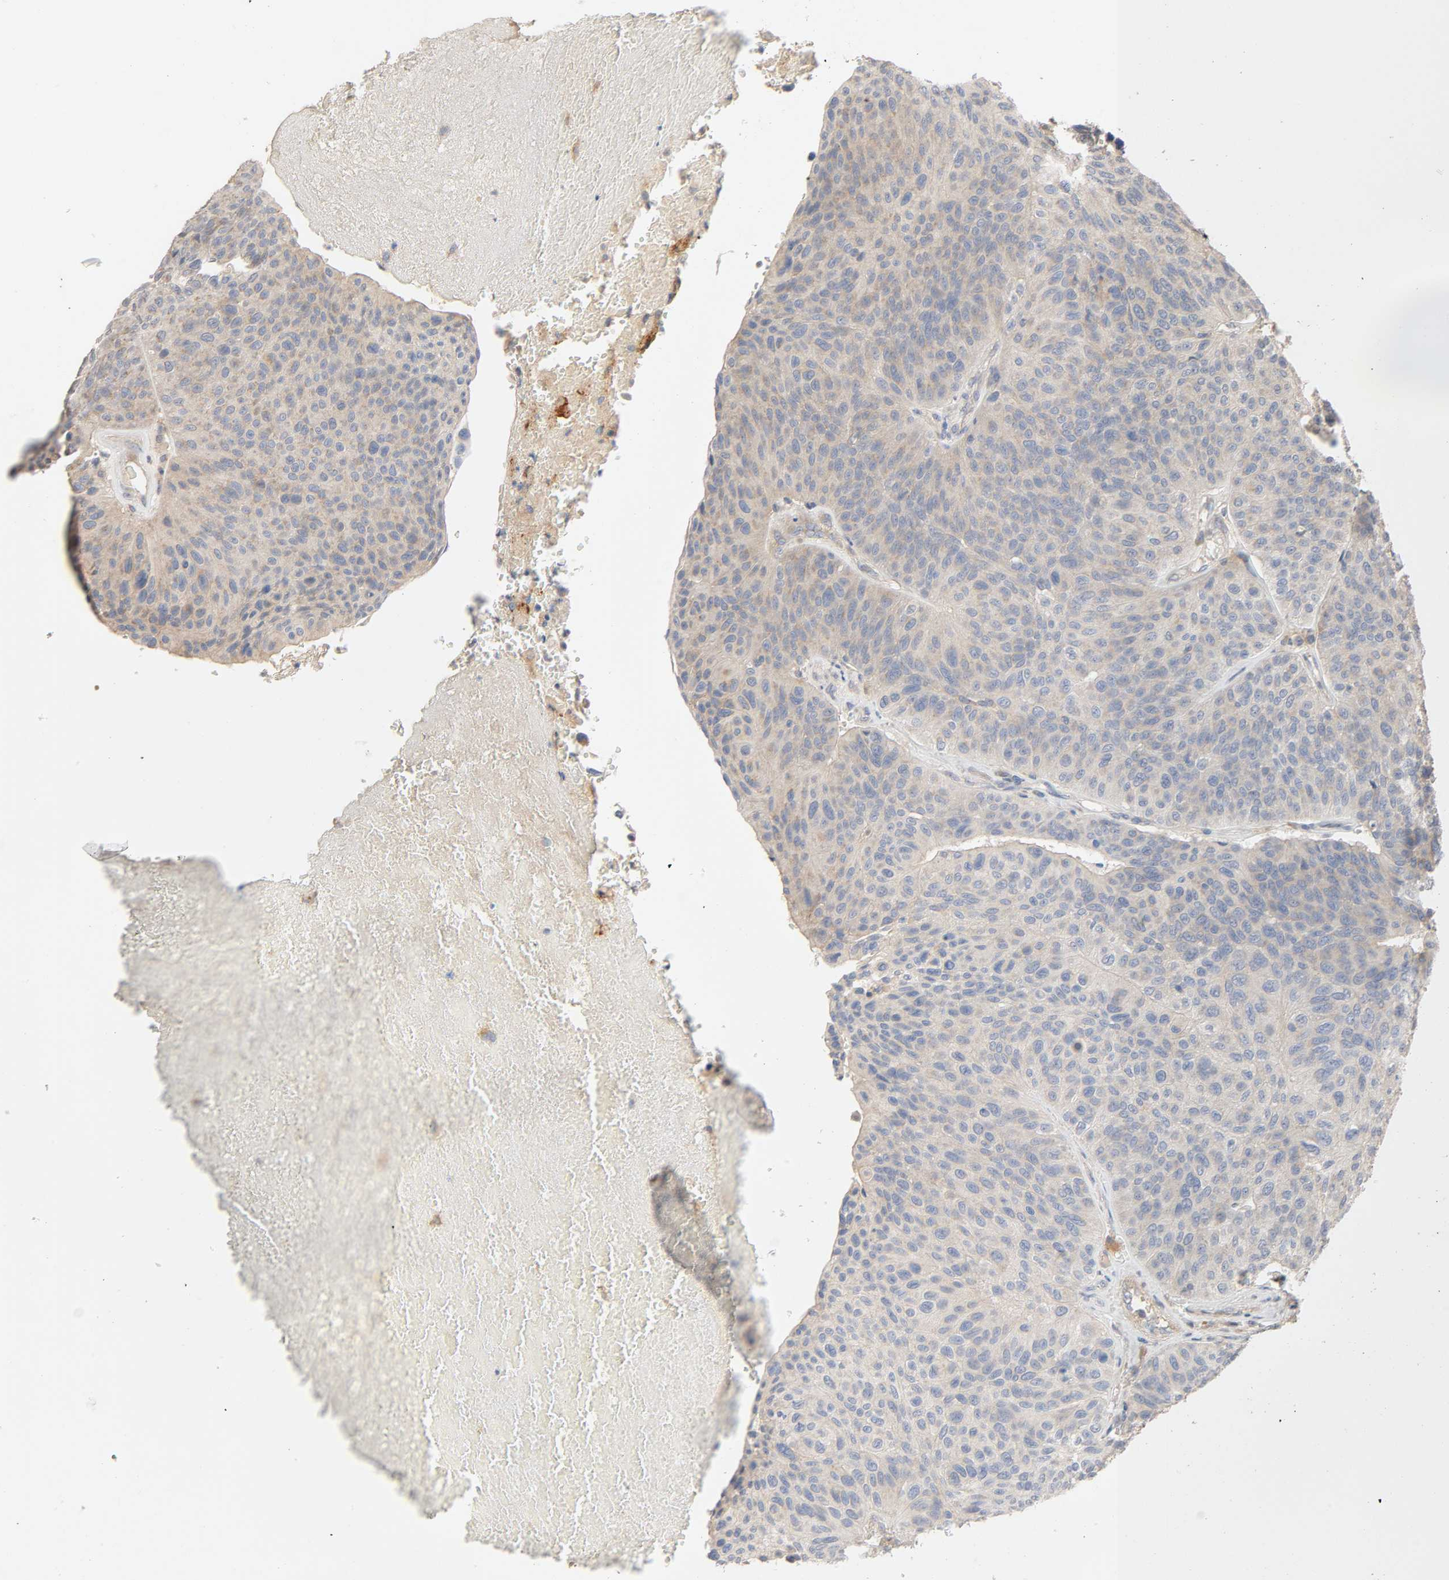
{"staining": {"intensity": "weak", "quantity": "<25%", "location": "cytoplasmic/membranous"}, "tissue": "urothelial cancer", "cell_type": "Tumor cells", "image_type": "cancer", "snomed": [{"axis": "morphology", "description": "Urothelial carcinoma, High grade"}, {"axis": "topography", "description": "Urinary bladder"}], "caption": "A high-resolution histopathology image shows IHC staining of urothelial cancer, which demonstrates no significant staining in tumor cells.", "gene": "SGSM1", "patient": {"sex": "male", "age": 66}}